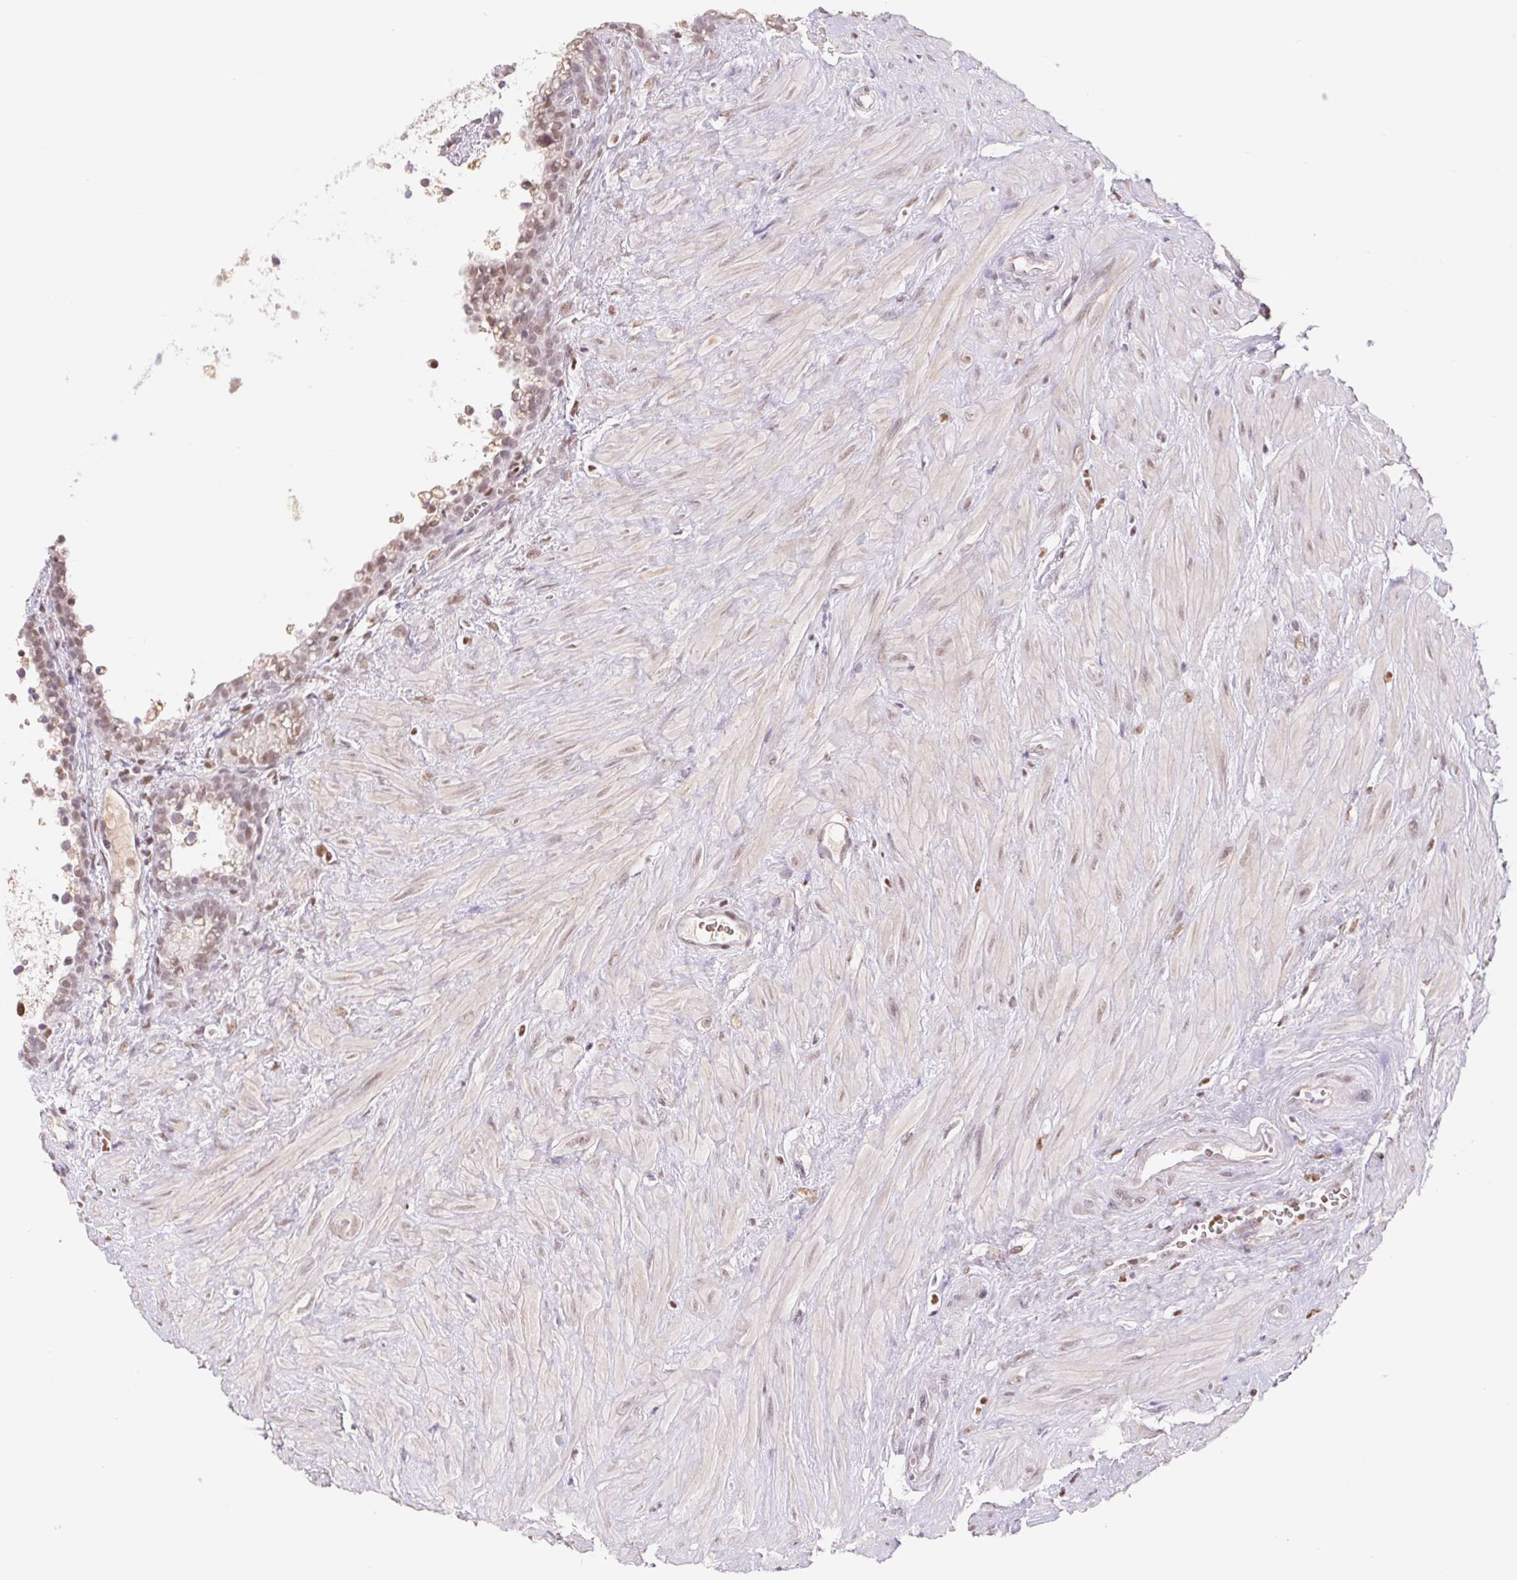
{"staining": {"intensity": "weak", "quantity": "25%-75%", "location": "nuclear"}, "tissue": "seminal vesicle", "cell_type": "Glandular cells", "image_type": "normal", "snomed": [{"axis": "morphology", "description": "Normal tissue, NOS"}, {"axis": "topography", "description": "Seminal veicle"}], "caption": "An immunohistochemistry (IHC) micrograph of benign tissue is shown. Protein staining in brown highlights weak nuclear positivity in seminal vesicle within glandular cells. (Brightfield microscopy of DAB IHC at high magnification).", "gene": "TRERF1", "patient": {"sex": "male", "age": 76}}